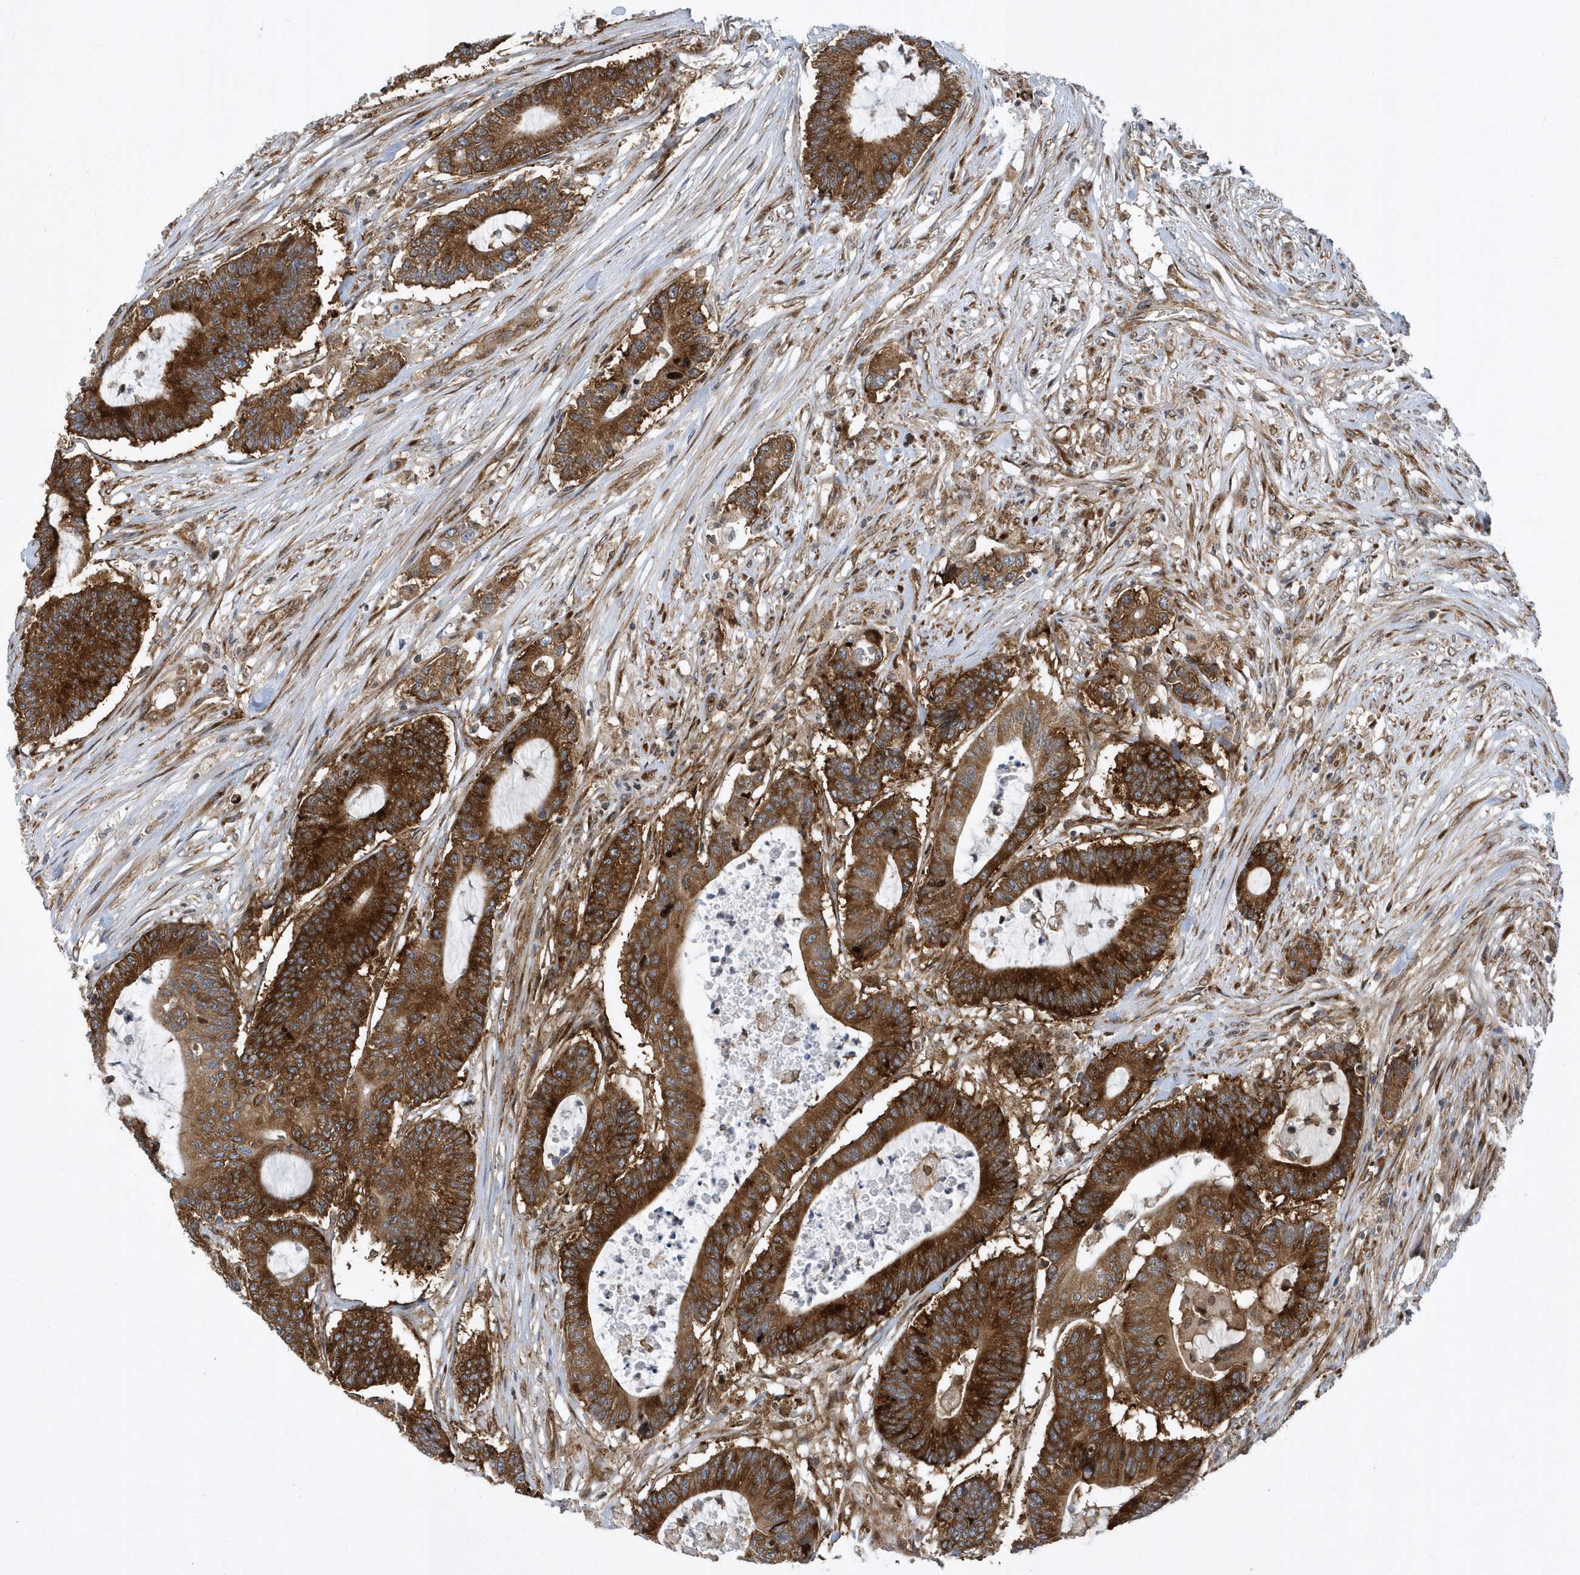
{"staining": {"intensity": "strong", "quantity": ">75%", "location": "cytoplasmic/membranous"}, "tissue": "colorectal cancer", "cell_type": "Tumor cells", "image_type": "cancer", "snomed": [{"axis": "morphology", "description": "Adenocarcinoma, NOS"}, {"axis": "topography", "description": "Colon"}], "caption": "Brown immunohistochemical staining in colorectal cancer (adenocarcinoma) demonstrates strong cytoplasmic/membranous expression in about >75% of tumor cells.", "gene": "PHF1", "patient": {"sex": "female", "age": 84}}